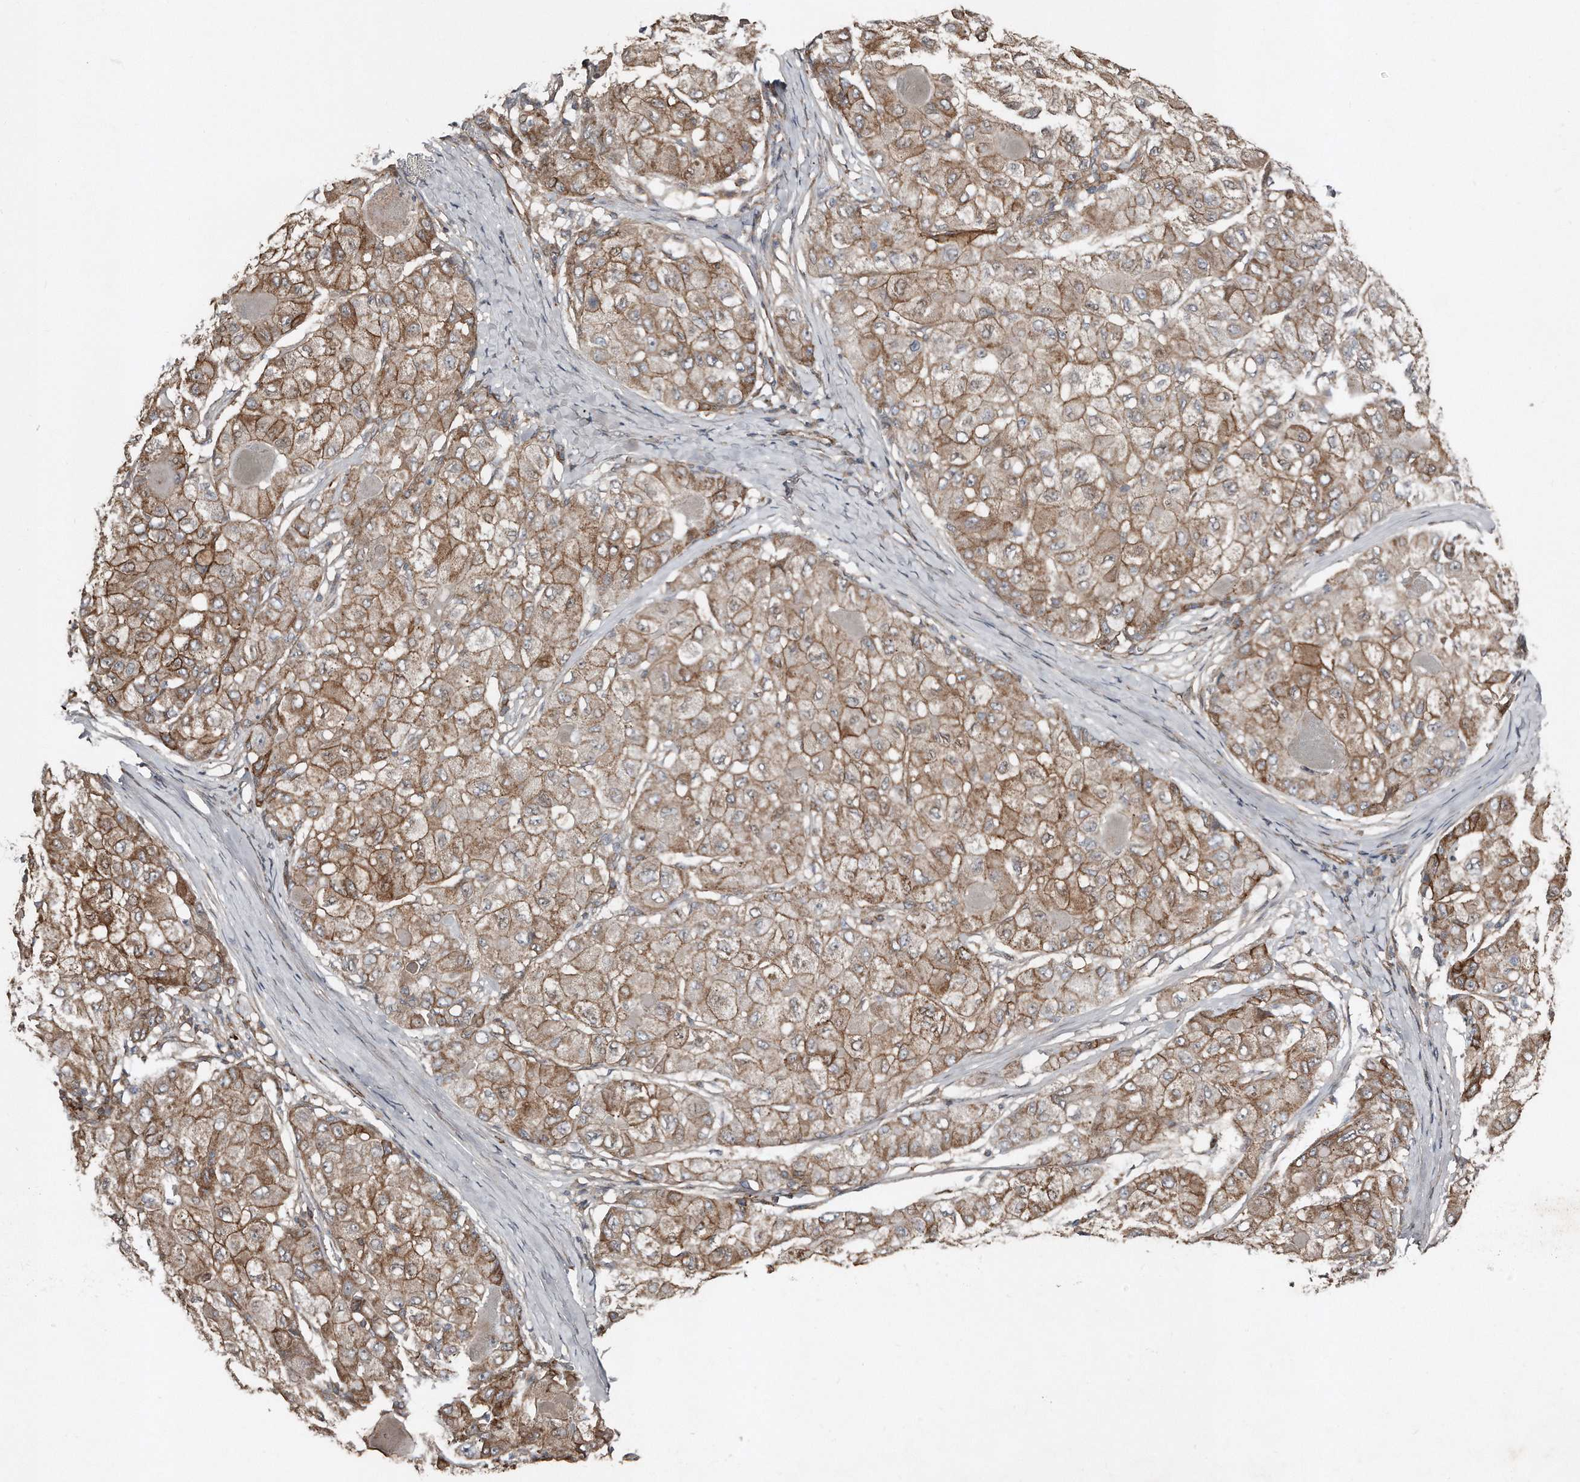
{"staining": {"intensity": "moderate", "quantity": ">75%", "location": "cytoplasmic/membranous"}, "tissue": "liver cancer", "cell_type": "Tumor cells", "image_type": "cancer", "snomed": [{"axis": "morphology", "description": "Carcinoma, Hepatocellular, NOS"}, {"axis": "topography", "description": "Liver"}], "caption": "Hepatocellular carcinoma (liver) tissue reveals moderate cytoplasmic/membranous staining in about >75% of tumor cells (brown staining indicates protein expression, while blue staining denotes nuclei).", "gene": "SNAP47", "patient": {"sex": "male", "age": 80}}